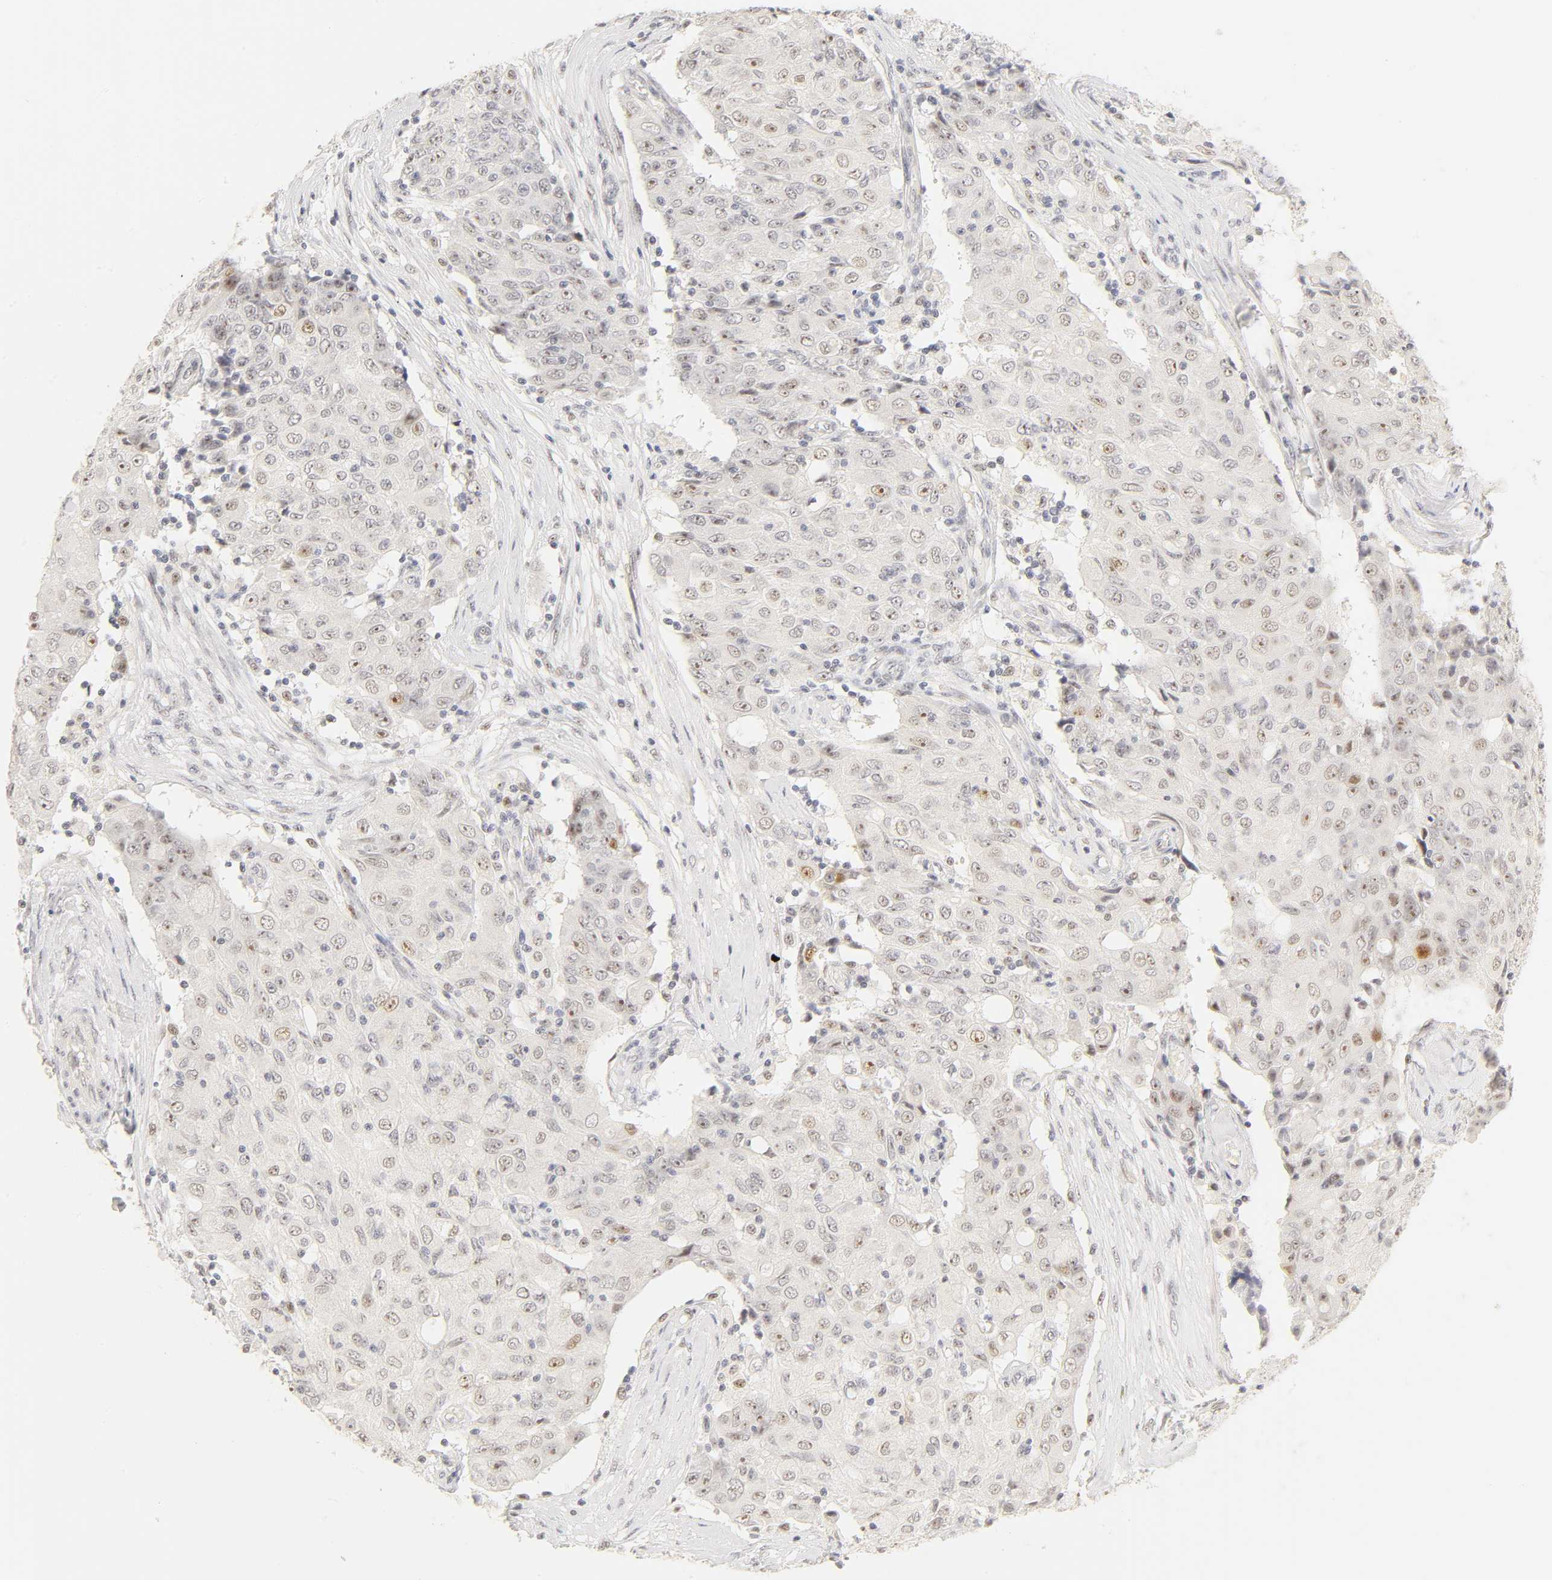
{"staining": {"intensity": "weak", "quantity": "<25%", "location": "nuclear"}, "tissue": "ovarian cancer", "cell_type": "Tumor cells", "image_type": "cancer", "snomed": [{"axis": "morphology", "description": "Carcinoma, endometroid"}, {"axis": "topography", "description": "Ovary"}], "caption": "Immunohistochemistry (IHC) photomicrograph of neoplastic tissue: ovarian cancer (endometroid carcinoma) stained with DAB demonstrates no significant protein expression in tumor cells.", "gene": "MNAT1", "patient": {"sex": "female", "age": 42}}